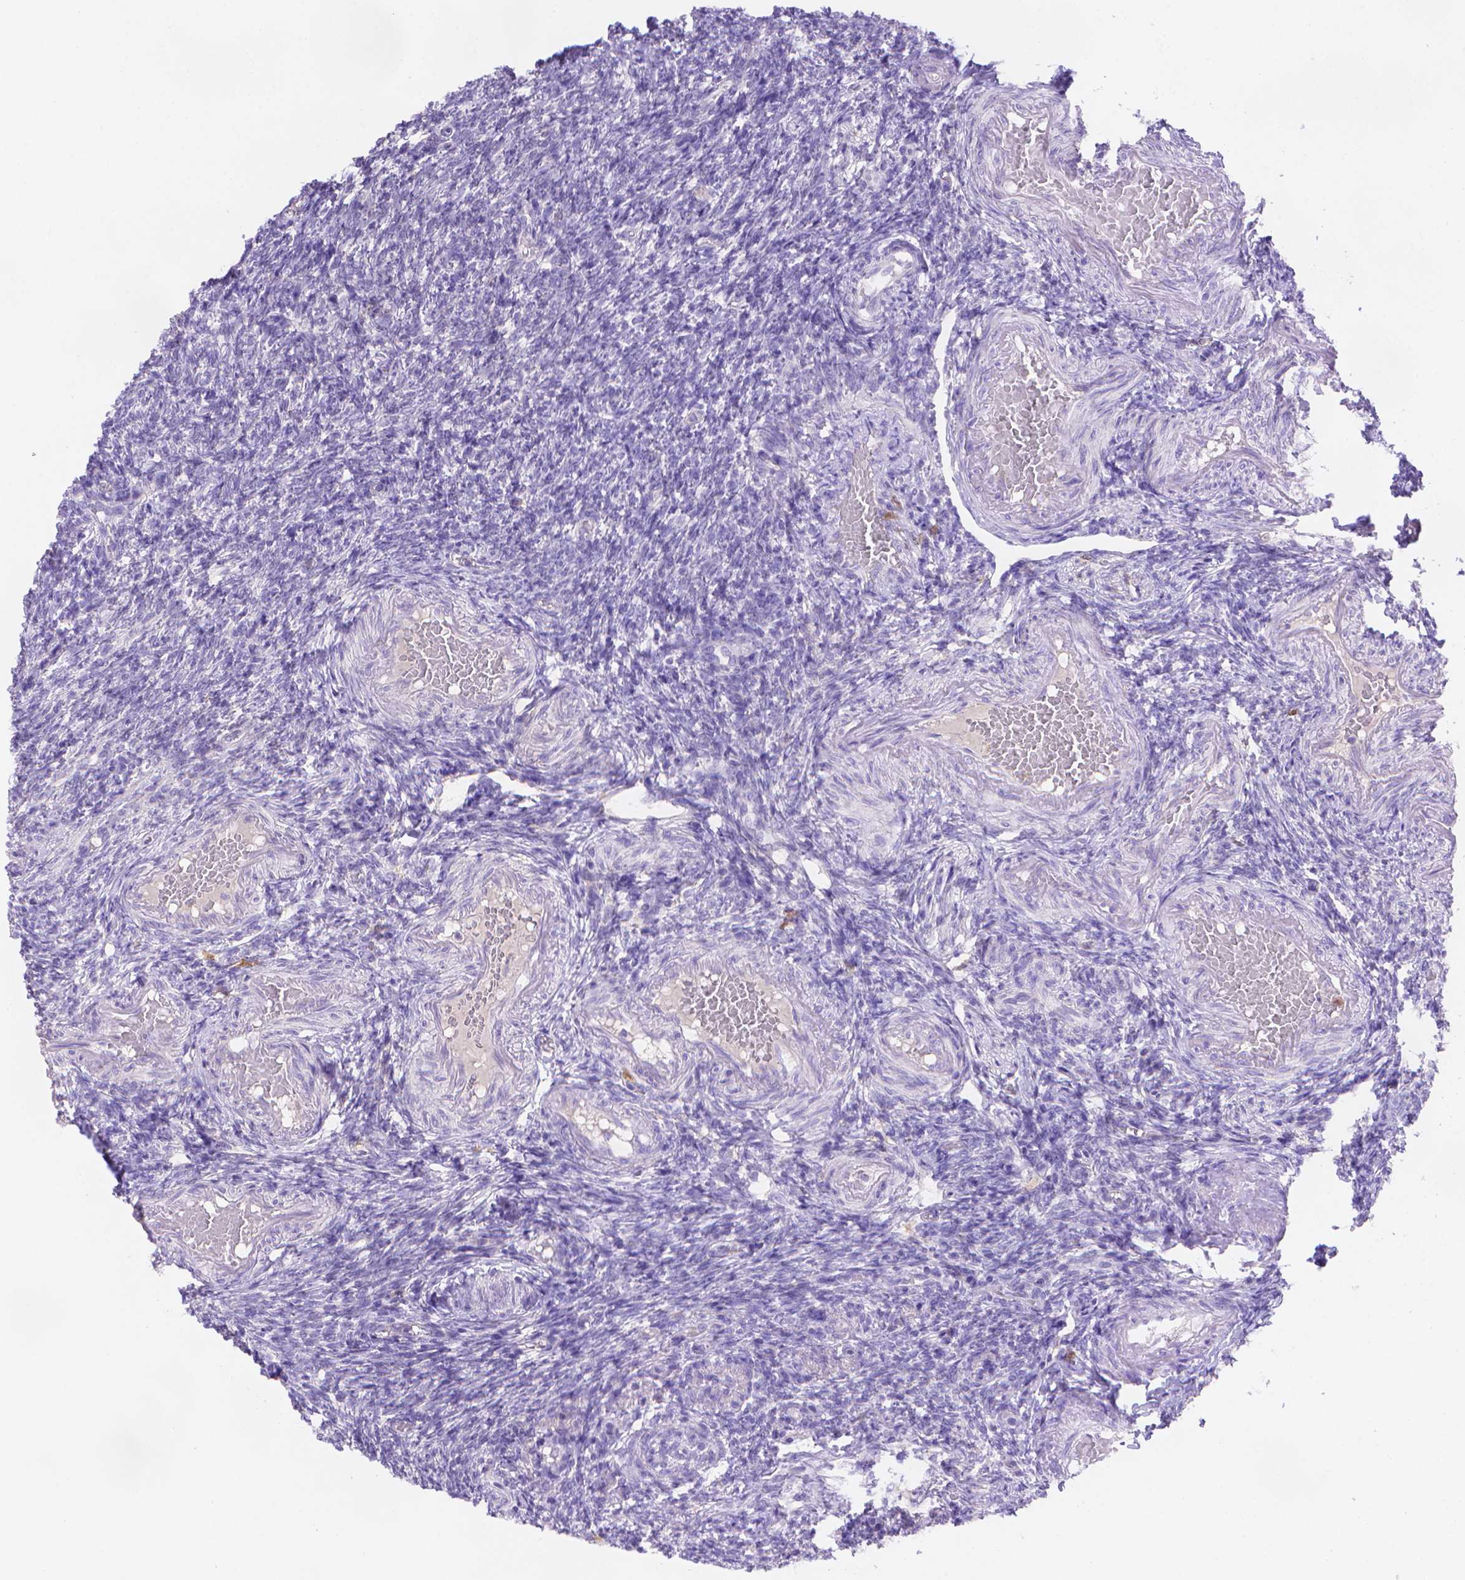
{"staining": {"intensity": "negative", "quantity": "none", "location": "none"}, "tissue": "ovary", "cell_type": "Follicle cells", "image_type": "normal", "snomed": [{"axis": "morphology", "description": "Normal tissue, NOS"}, {"axis": "topography", "description": "Ovary"}], "caption": "Immunohistochemistry histopathology image of normal ovary: ovary stained with DAB reveals no significant protein expression in follicle cells. (IHC, brightfield microscopy, high magnification).", "gene": "FGD2", "patient": {"sex": "female", "age": 39}}